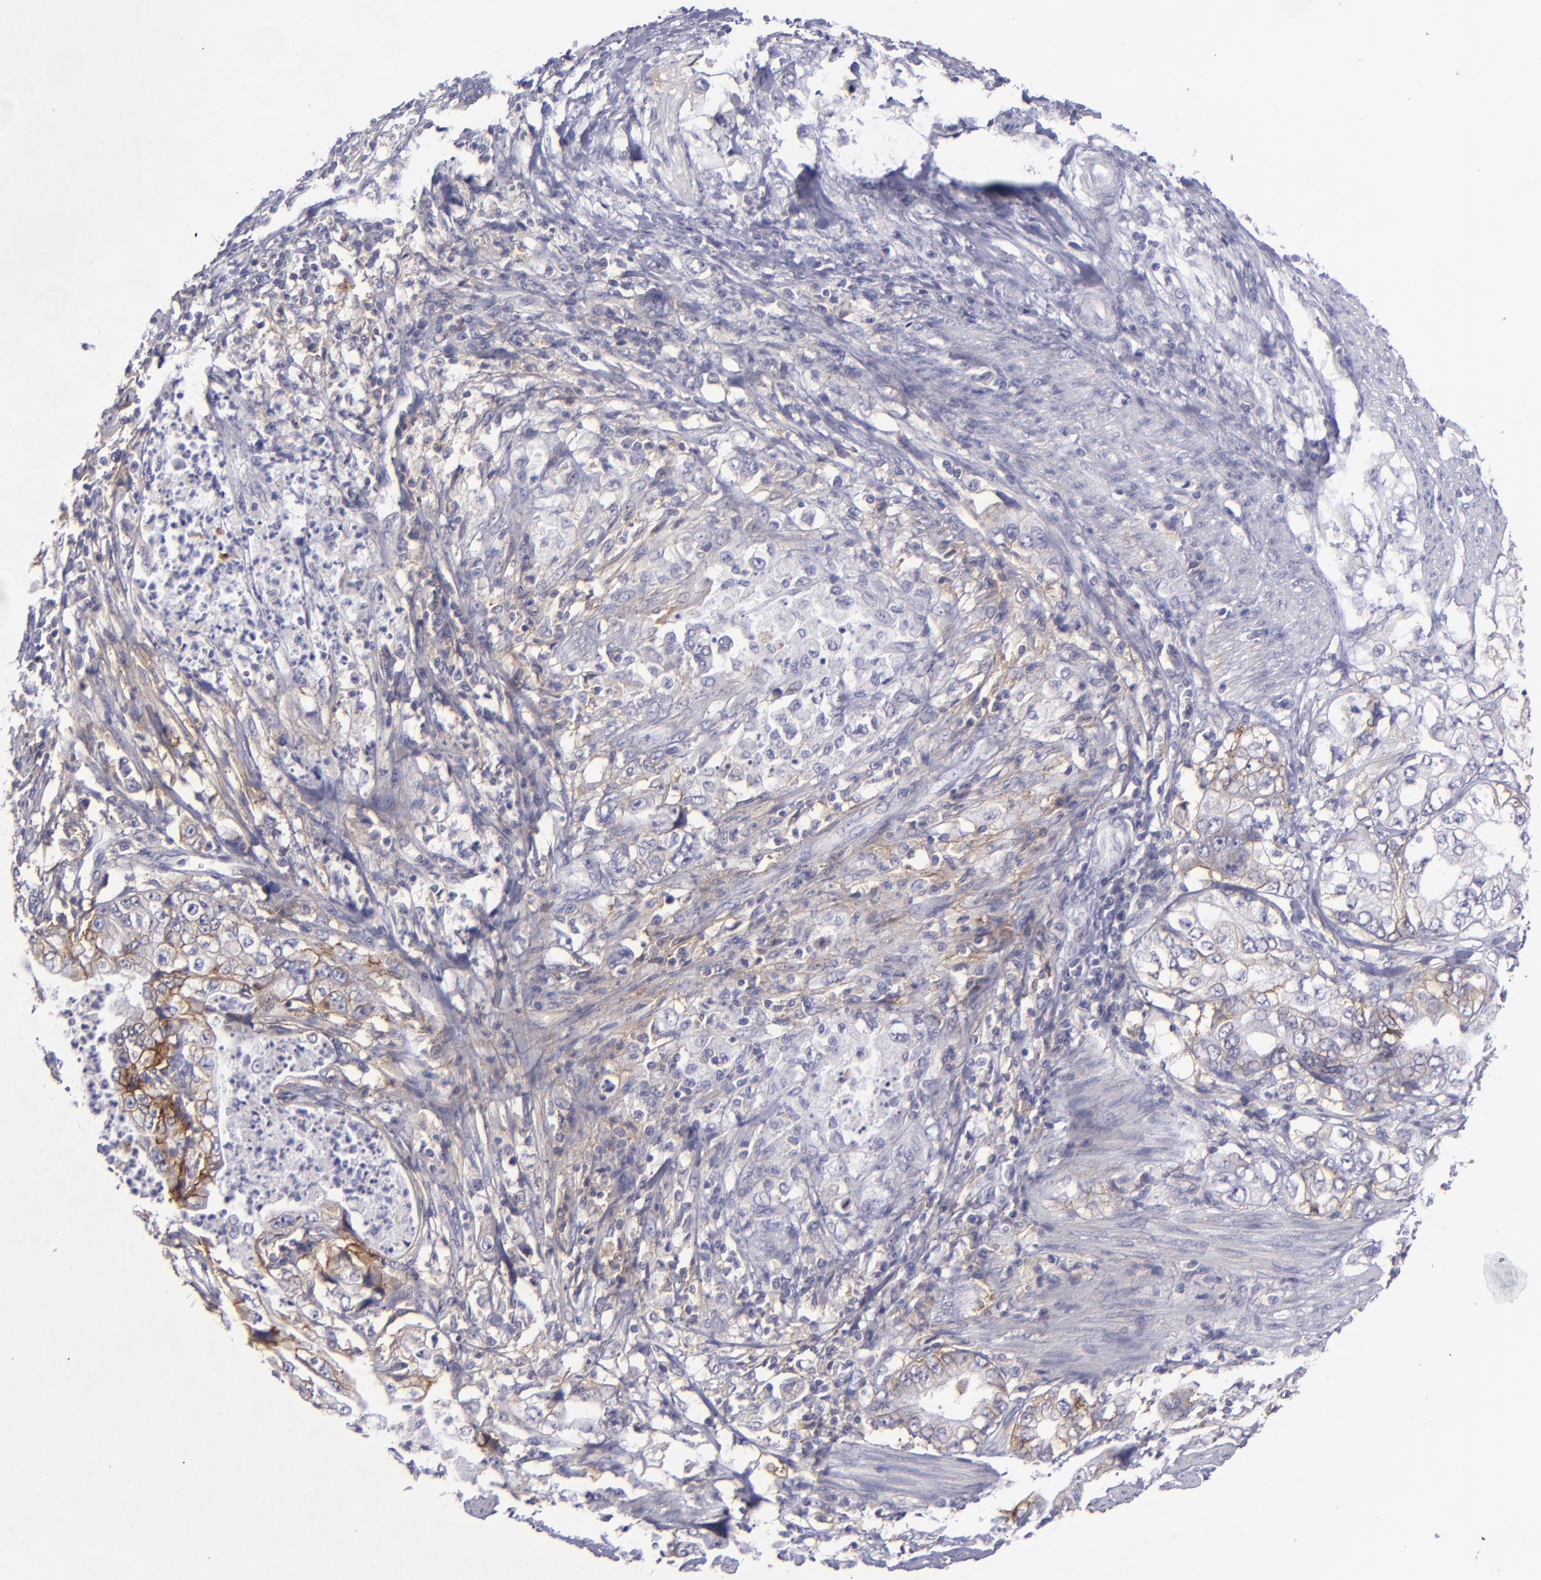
{"staining": {"intensity": "moderate", "quantity": "<25%", "location": "cytoplasmic/membranous"}, "tissue": "stomach cancer", "cell_type": "Tumor cells", "image_type": "cancer", "snomed": [{"axis": "morphology", "description": "Adenocarcinoma, NOS"}, {"axis": "topography", "description": "Pancreas"}, {"axis": "topography", "description": "Stomach, upper"}], "caption": "Immunohistochemistry micrograph of stomach adenocarcinoma stained for a protein (brown), which shows low levels of moderate cytoplasmic/membranous expression in approximately <25% of tumor cells.", "gene": "BSG", "patient": {"sex": "male", "age": 77}}